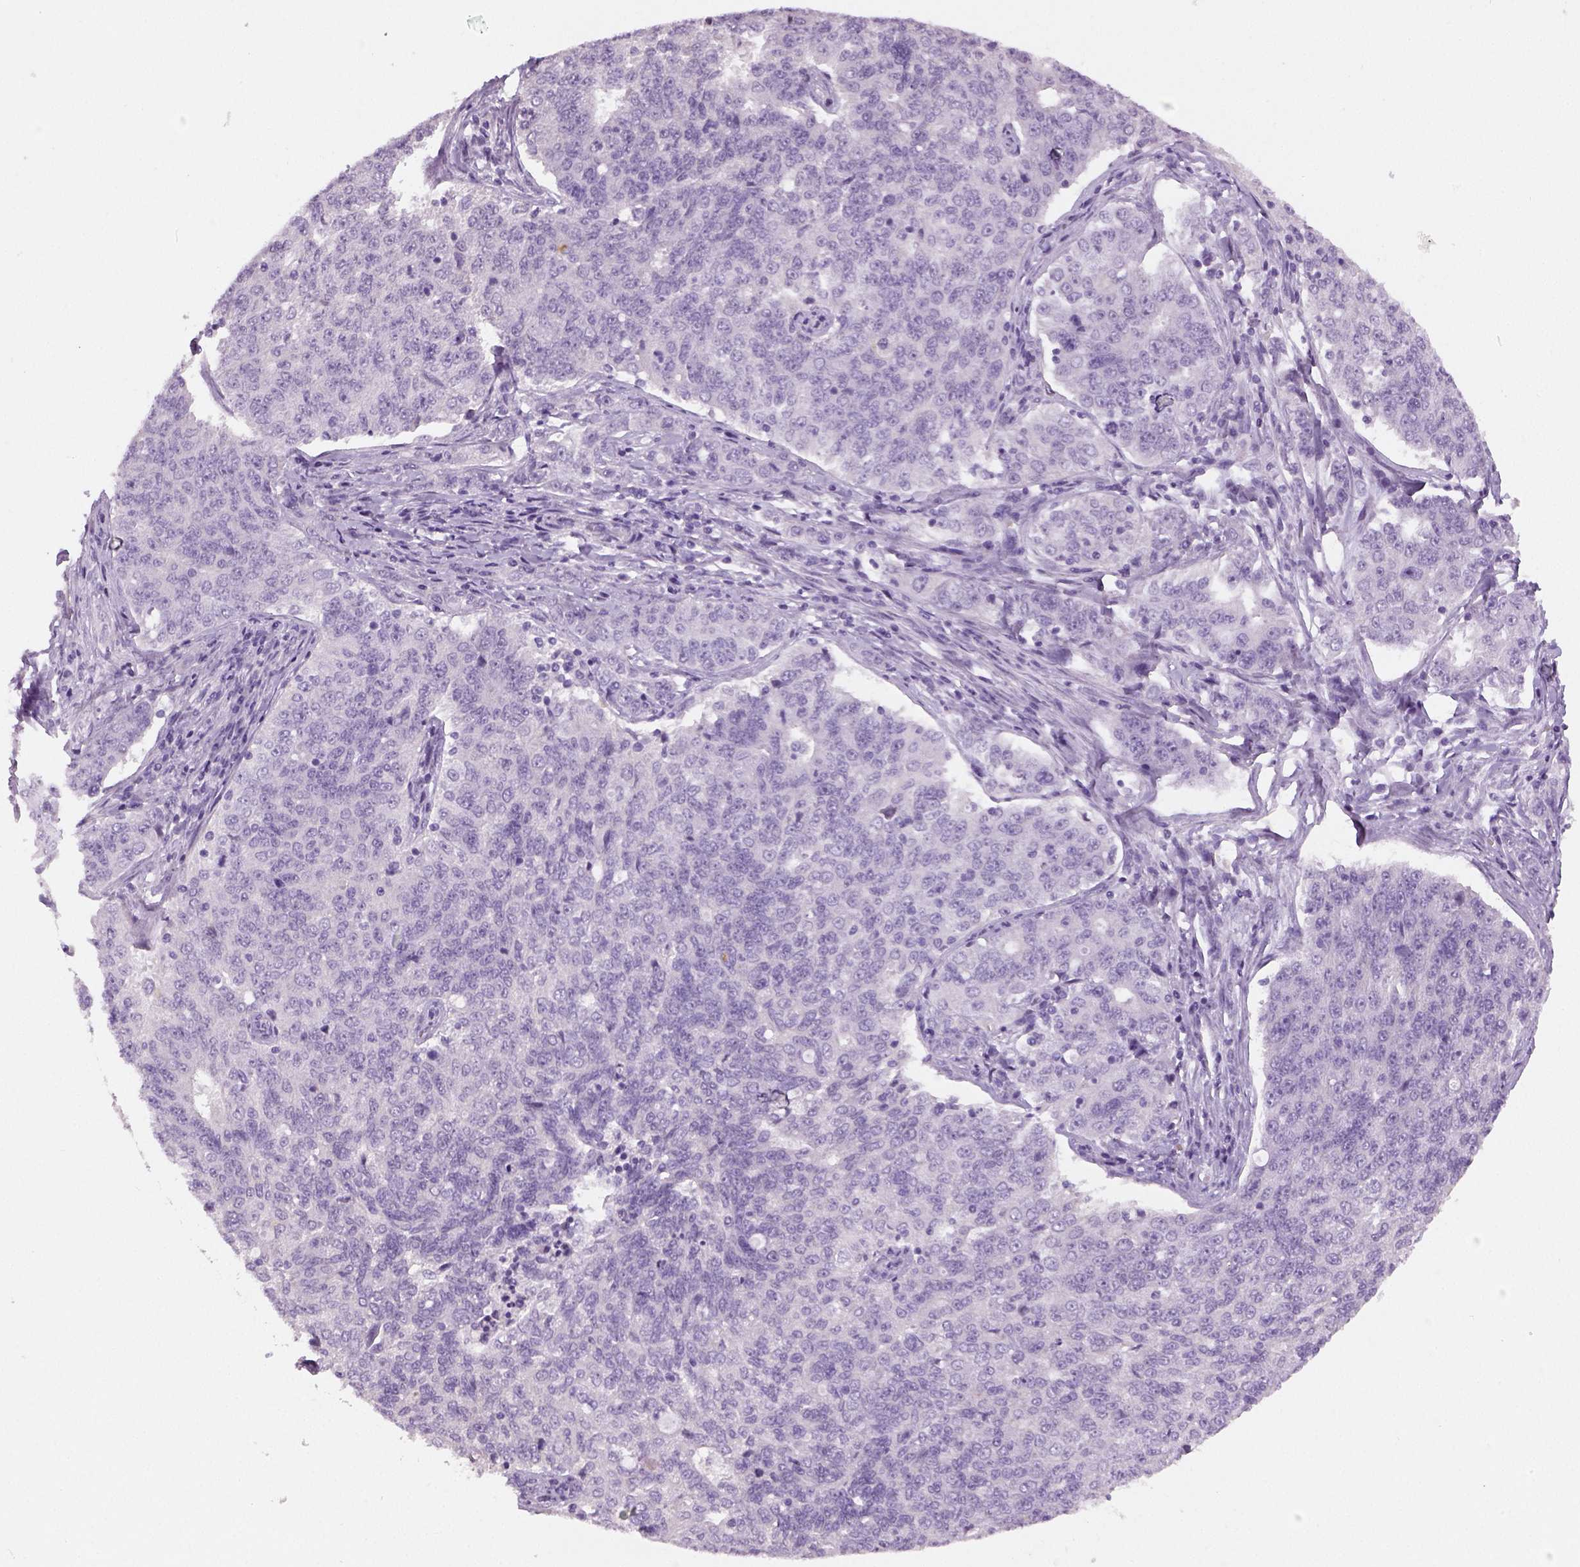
{"staining": {"intensity": "negative", "quantity": "none", "location": "none"}, "tissue": "endometrial cancer", "cell_type": "Tumor cells", "image_type": "cancer", "snomed": [{"axis": "morphology", "description": "Adenocarcinoma, NOS"}, {"axis": "topography", "description": "Endometrium"}], "caption": "Endometrial adenocarcinoma stained for a protein using IHC shows no staining tumor cells.", "gene": "TSPAN7", "patient": {"sex": "female", "age": 43}}